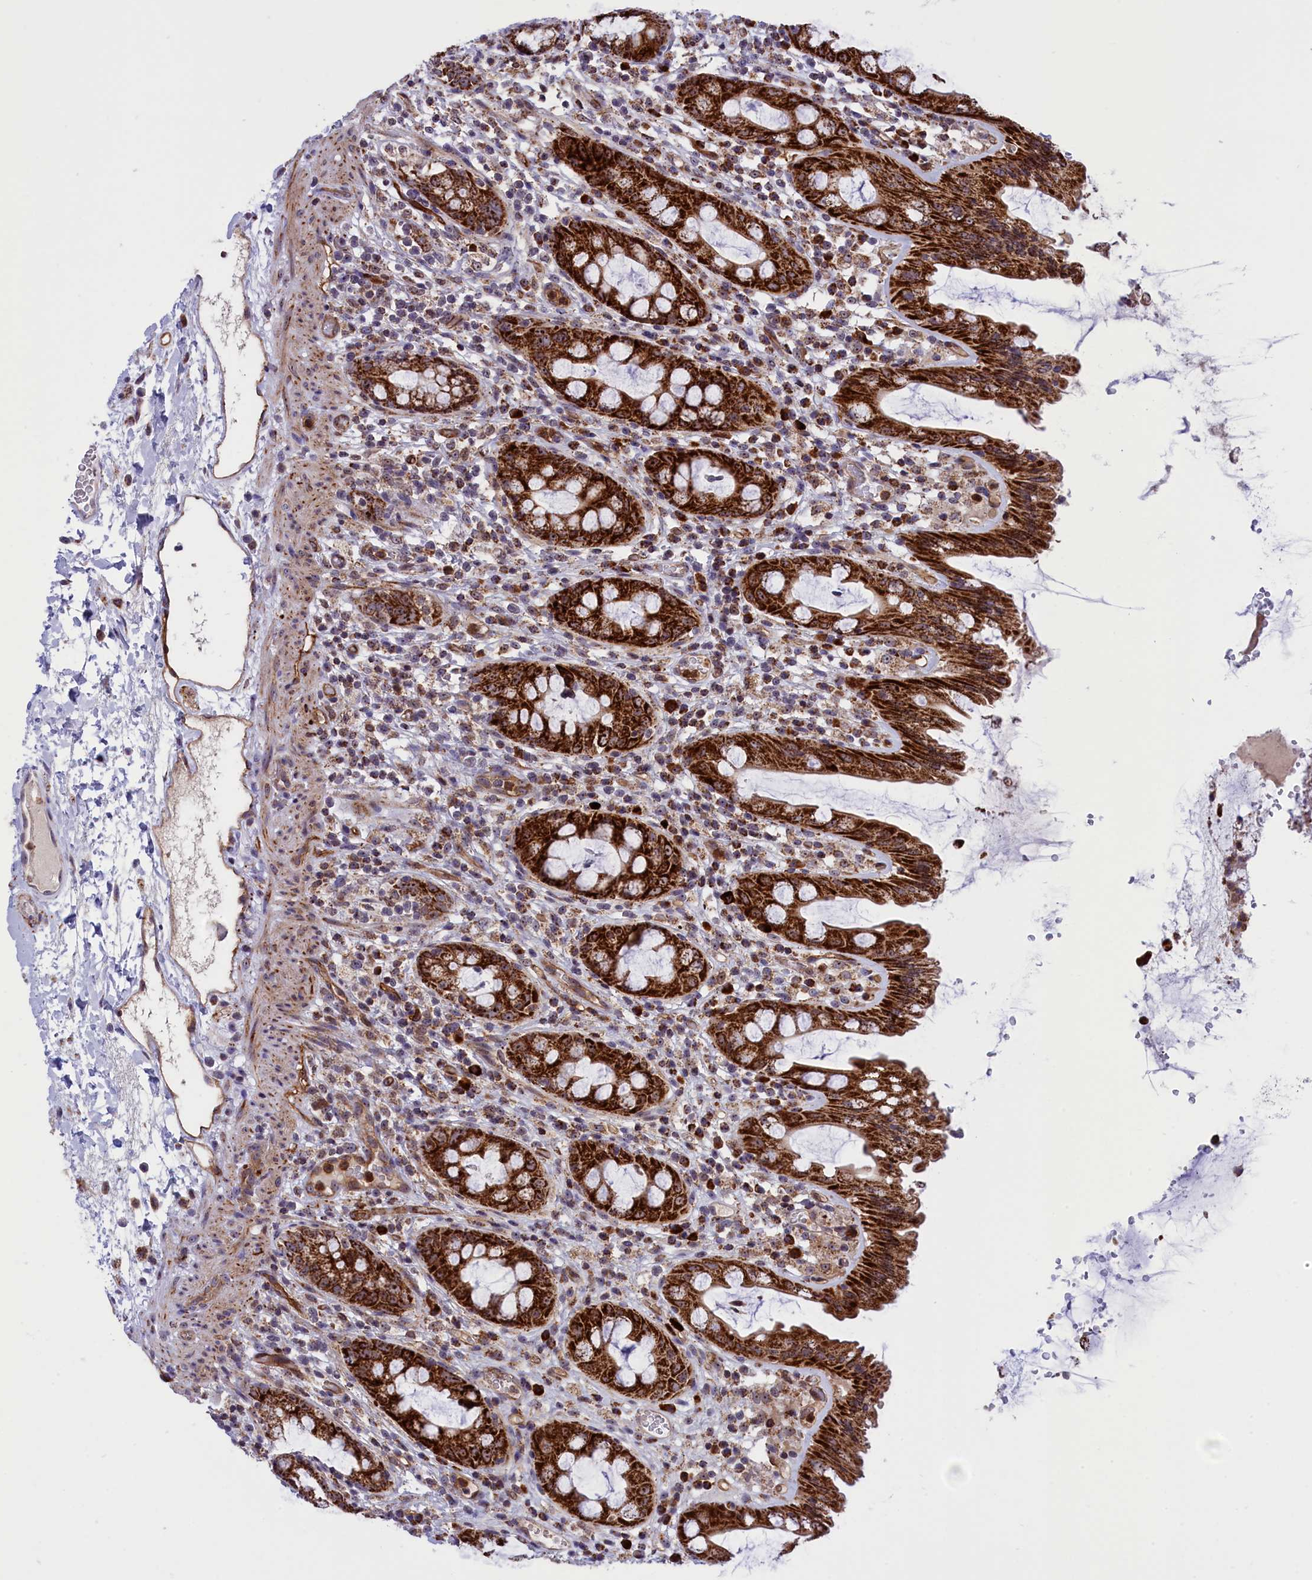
{"staining": {"intensity": "strong", "quantity": ">75%", "location": "cytoplasmic/membranous"}, "tissue": "rectum", "cell_type": "Glandular cells", "image_type": "normal", "snomed": [{"axis": "morphology", "description": "Normal tissue, NOS"}, {"axis": "topography", "description": "Rectum"}], "caption": "This is an image of immunohistochemistry (IHC) staining of normal rectum, which shows strong expression in the cytoplasmic/membranous of glandular cells.", "gene": "MPND", "patient": {"sex": "female", "age": 57}}